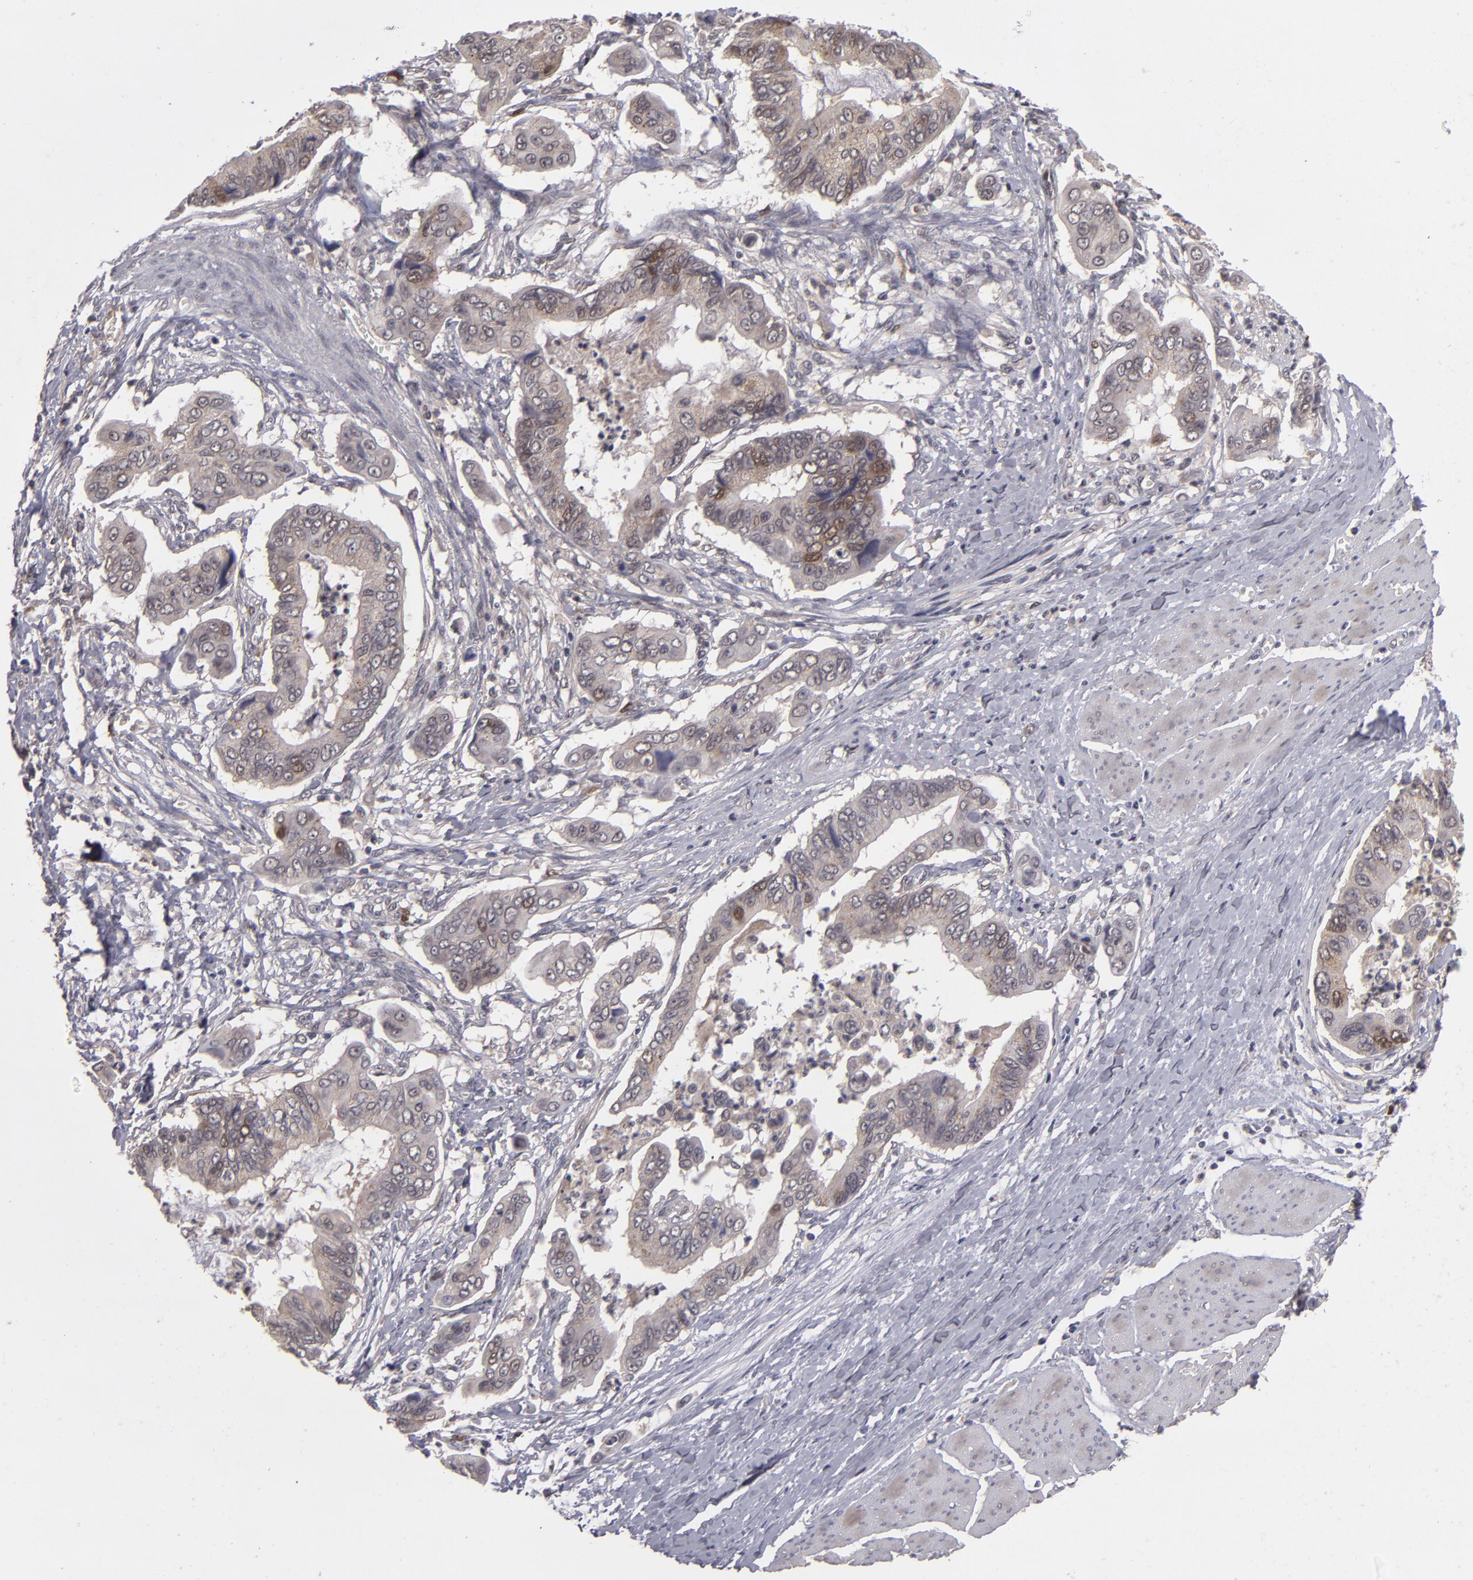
{"staining": {"intensity": "moderate", "quantity": ">75%", "location": "cytoplasmic/membranous,nuclear"}, "tissue": "stomach cancer", "cell_type": "Tumor cells", "image_type": "cancer", "snomed": [{"axis": "morphology", "description": "Adenocarcinoma, NOS"}, {"axis": "topography", "description": "Stomach, upper"}], "caption": "Immunohistochemical staining of human adenocarcinoma (stomach) exhibits moderate cytoplasmic/membranous and nuclear protein staining in approximately >75% of tumor cells.", "gene": "TYMS", "patient": {"sex": "male", "age": 80}}